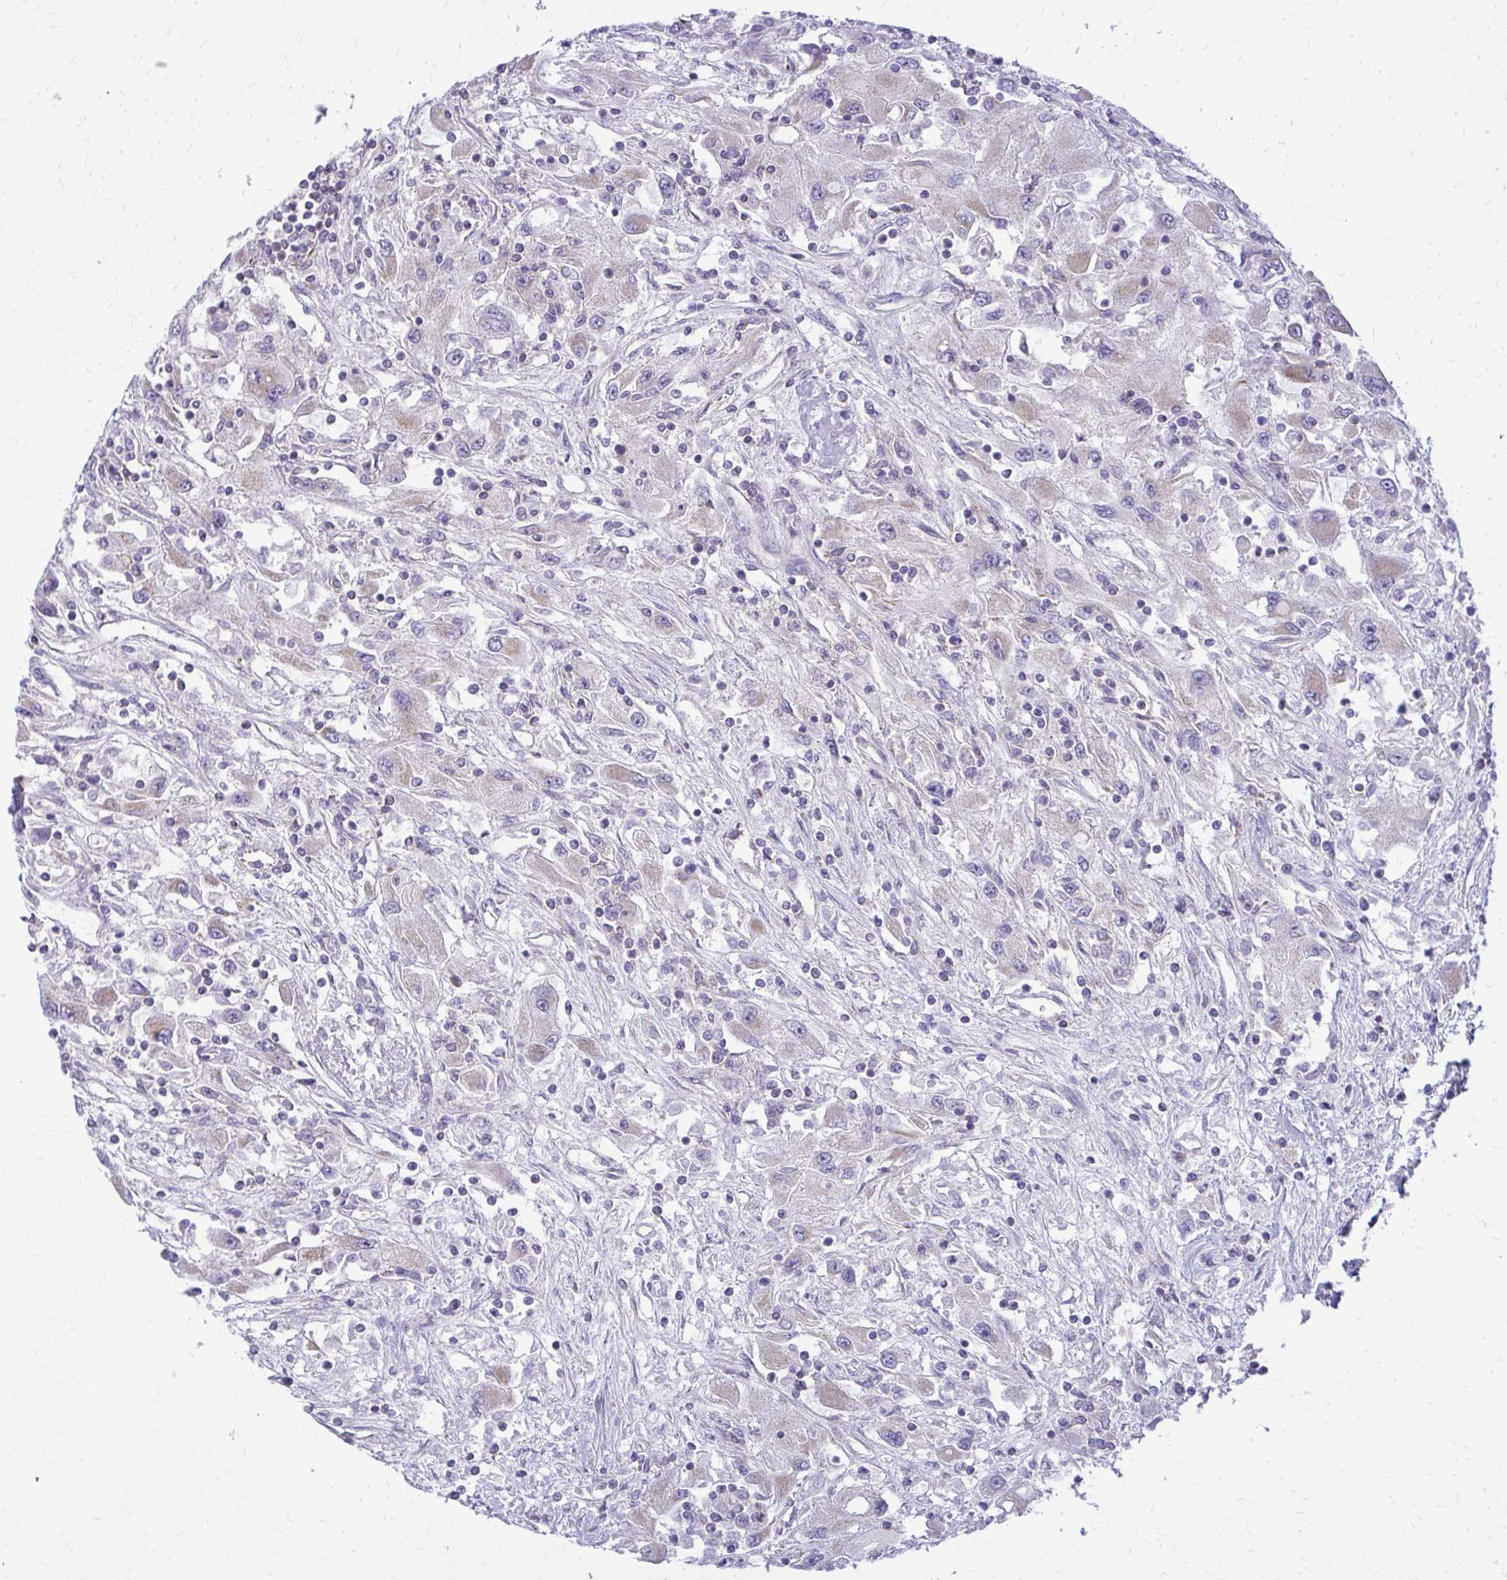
{"staining": {"intensity": "negative", "quantity": "none", "location": "none"}, "tissue": "renal cancer", "cell_type": "Tumor cells", "image_type": "cancer", "snomed": [{"axis": "morphology", "description": "Adenocarcinoma, NOS"}, {"axis": "topography", "description": "Kidney"}], "caption": "DAB (3,3'-diaminobenzidine) immunohistochemical staining of renal cancer (adenocarcinoma) exhibits no significant positivity in tumor cells. (Stains: DAB IHC with hematoxylin counter stain, Microscopy: brightfield microscopy at high magnification).", "gene": "GPRIN3", "patient": {"sex": "female", "age": 67}}